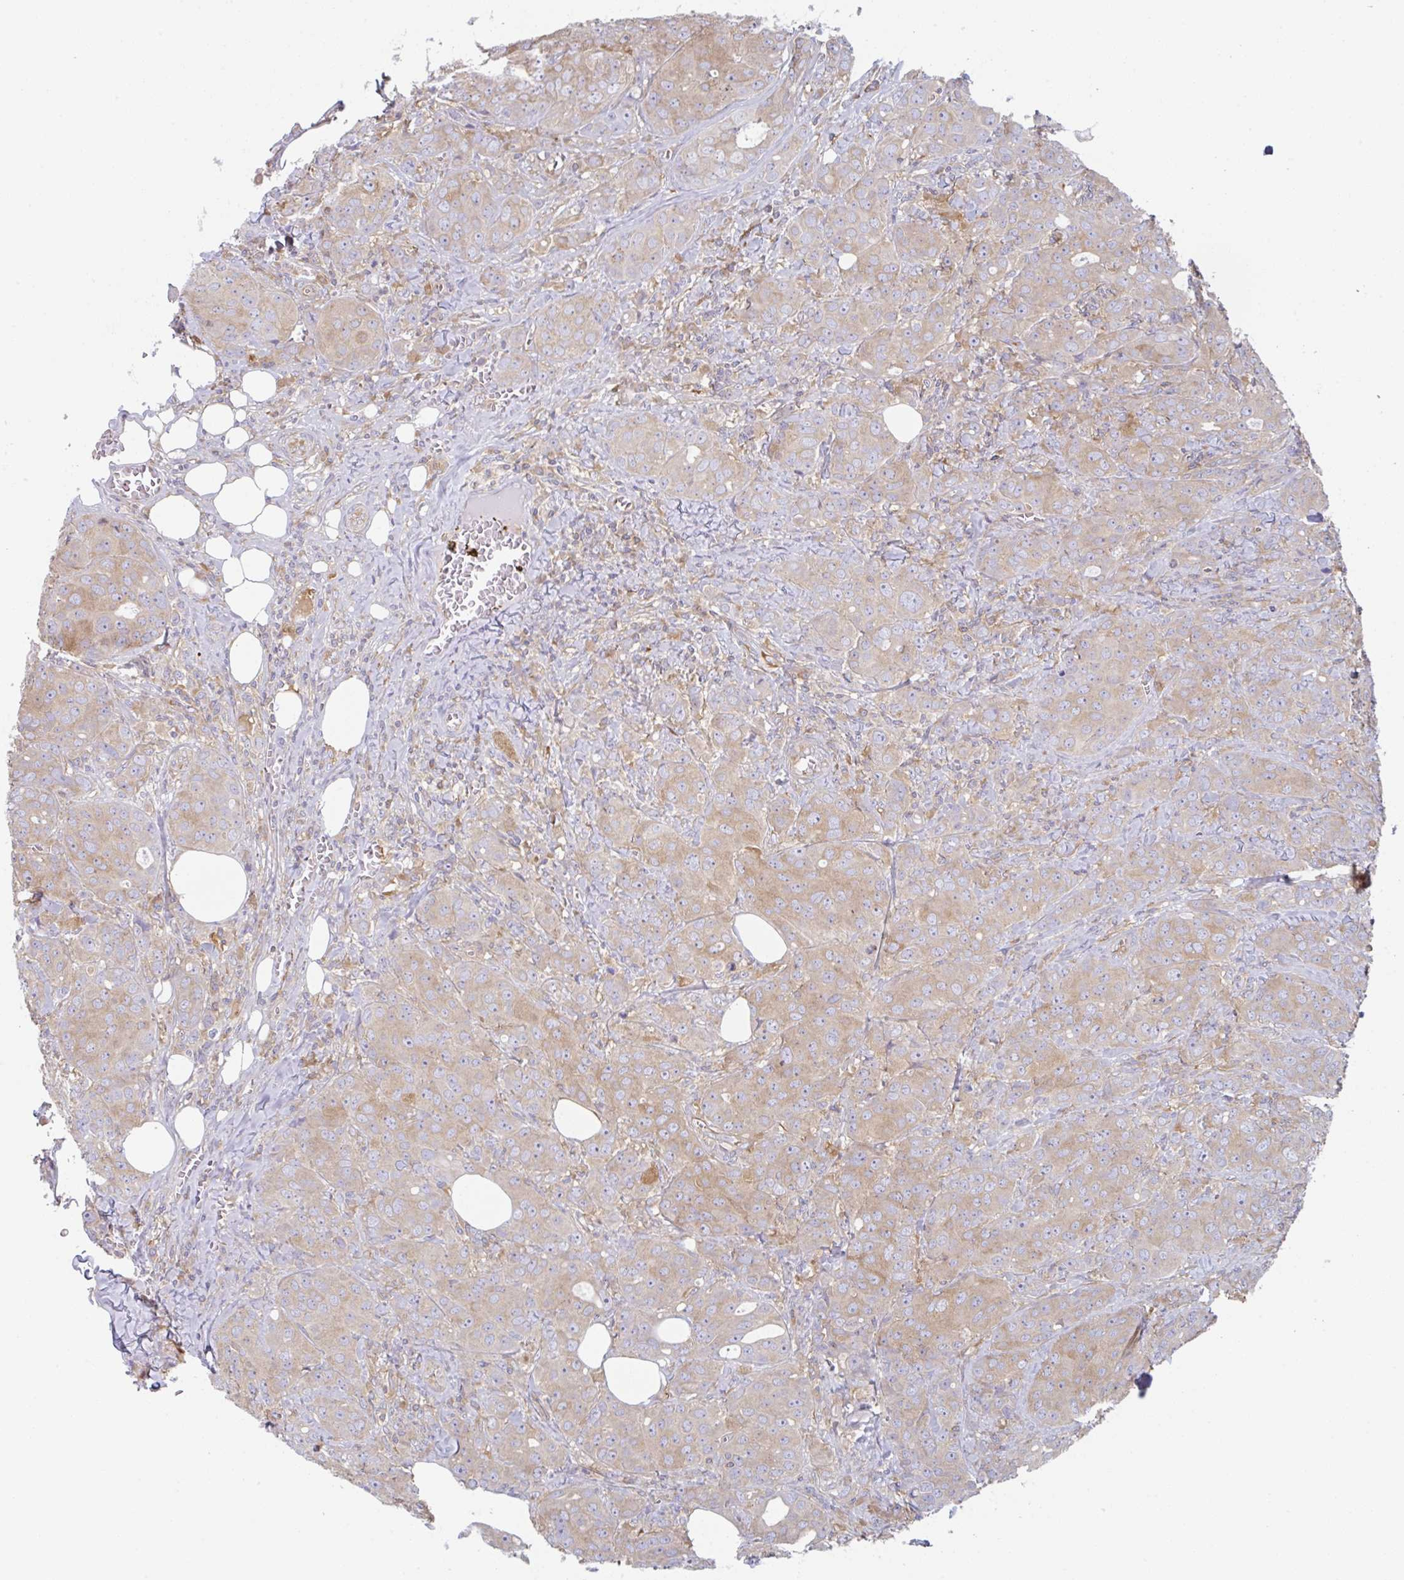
{"staining": {"intensity": "moderate", "quantity": "25%-75%", "location": "cytoplasmic/membranous"}, "tissue": "breast cancer", "cell_type": "Tumor cells", "image_type": "cancer", "snomed": [{"axis": "morphology", "description": "Duct carcinoma"}, {"axis": "topography", "description": "Breast"}], "caption": "This micrograph exhibits breast invasive ductal carcinoma stained with immunohistochemistry (IHC) to label a protein in brown. The cytoplasmic/membranous of tumor cells show moderate positivity for the protein. Nuclei are counter-stained blue.", "gene": "AMPD2", "patient": {"sex": "female", "age": 43}}